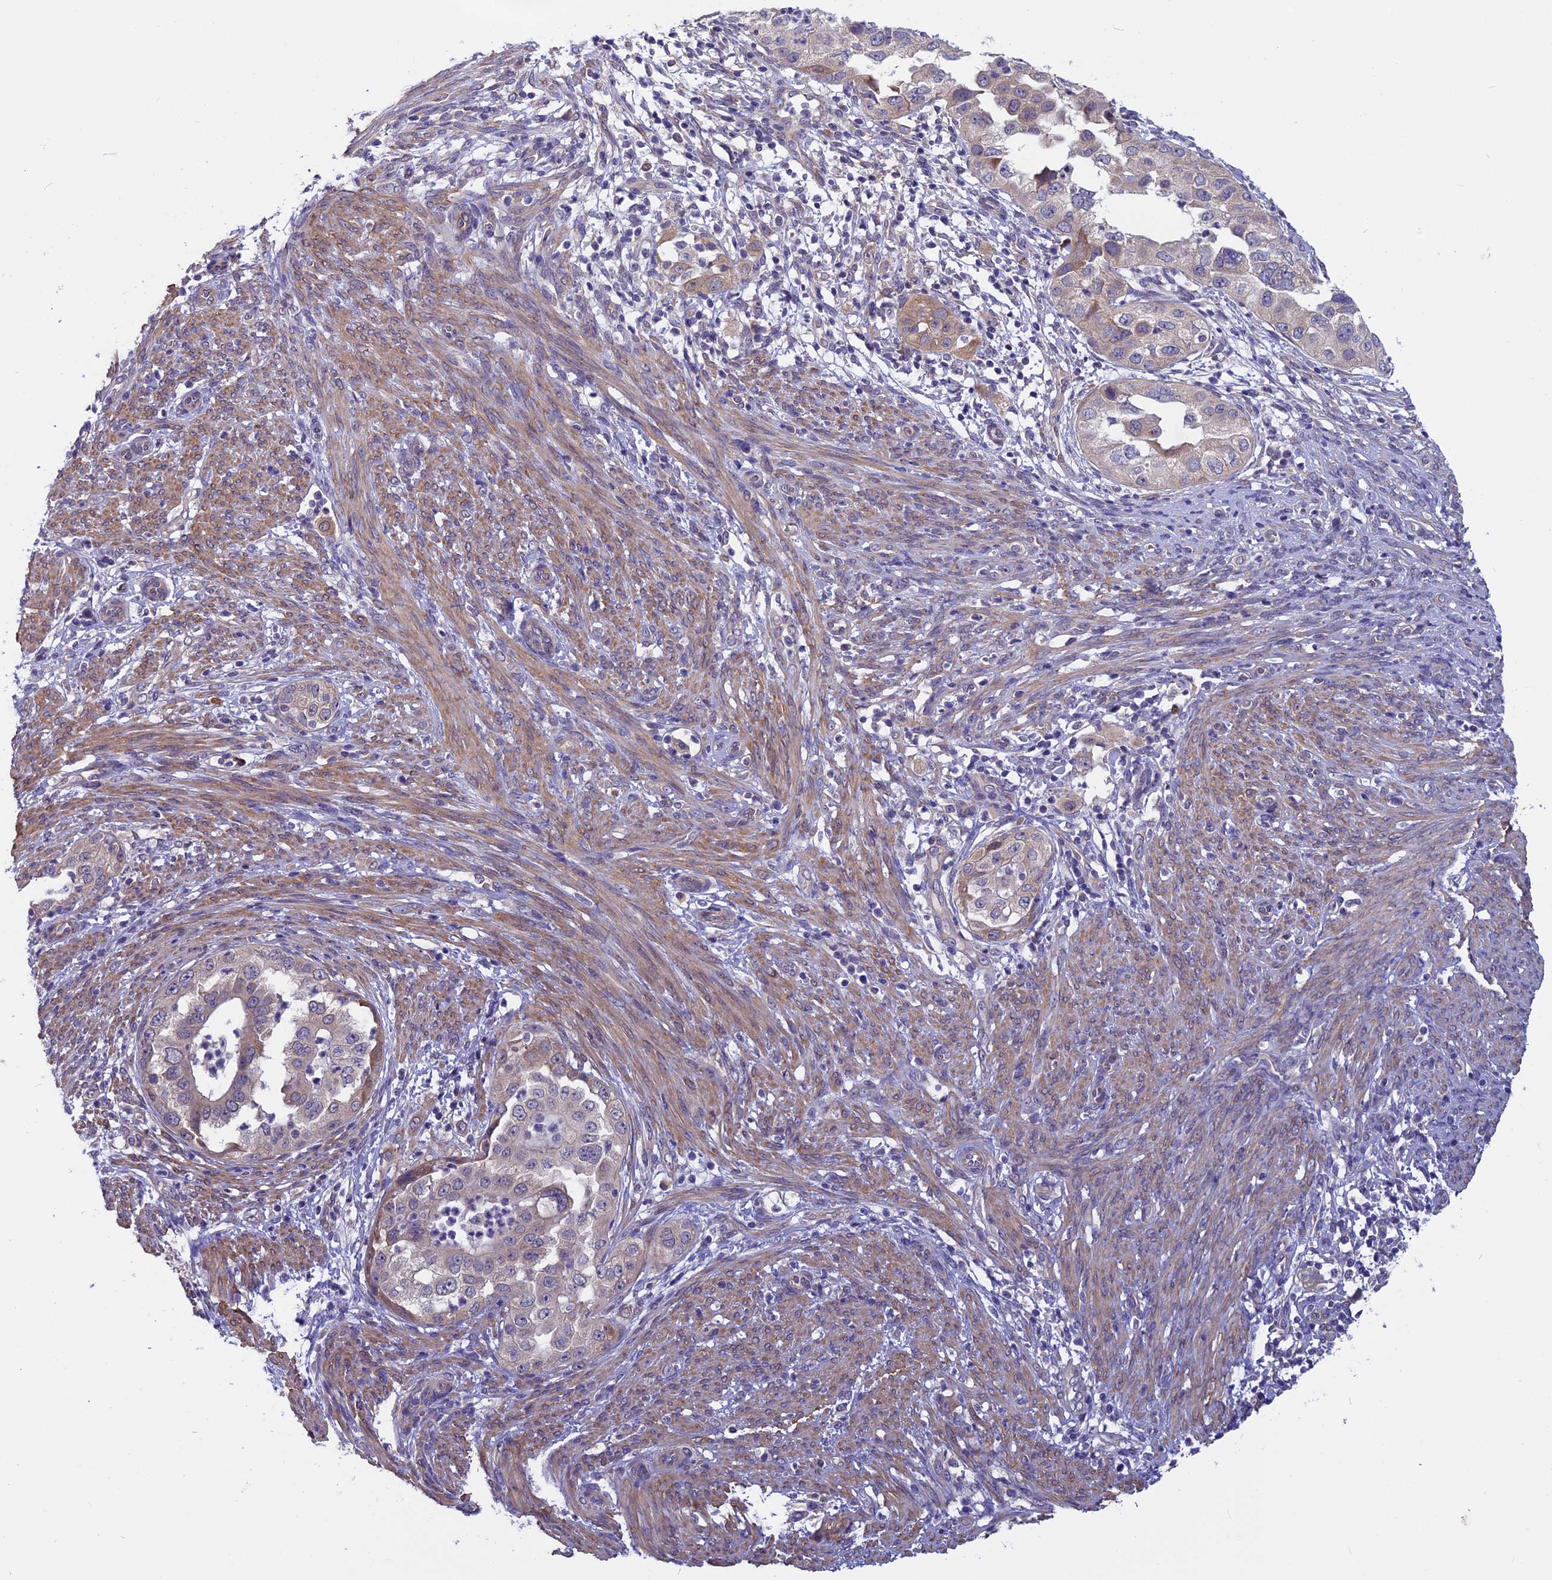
{"staining": {"intensity": "weak", "quantity": "25%-75%", "location": "cytoplasmic/membranous"}, "tissue": "endometrial cancer", "cell_type": "Tumor cells", "image_type": "cancer", "snomed": [{"axis": "morphology", "description": "Adenocarcinoma, NOS"}, {"axis": "topography", "description": "Endometrium"}], "caption": "Tumor cells display low levels of weak cytoplasmic/membranous positivity in about 25%-75% of cells in human endometrial cancer (adenocarcinoma).", "gene": "CCDC9B", "patient": {"sex": "female", "age": 85}}